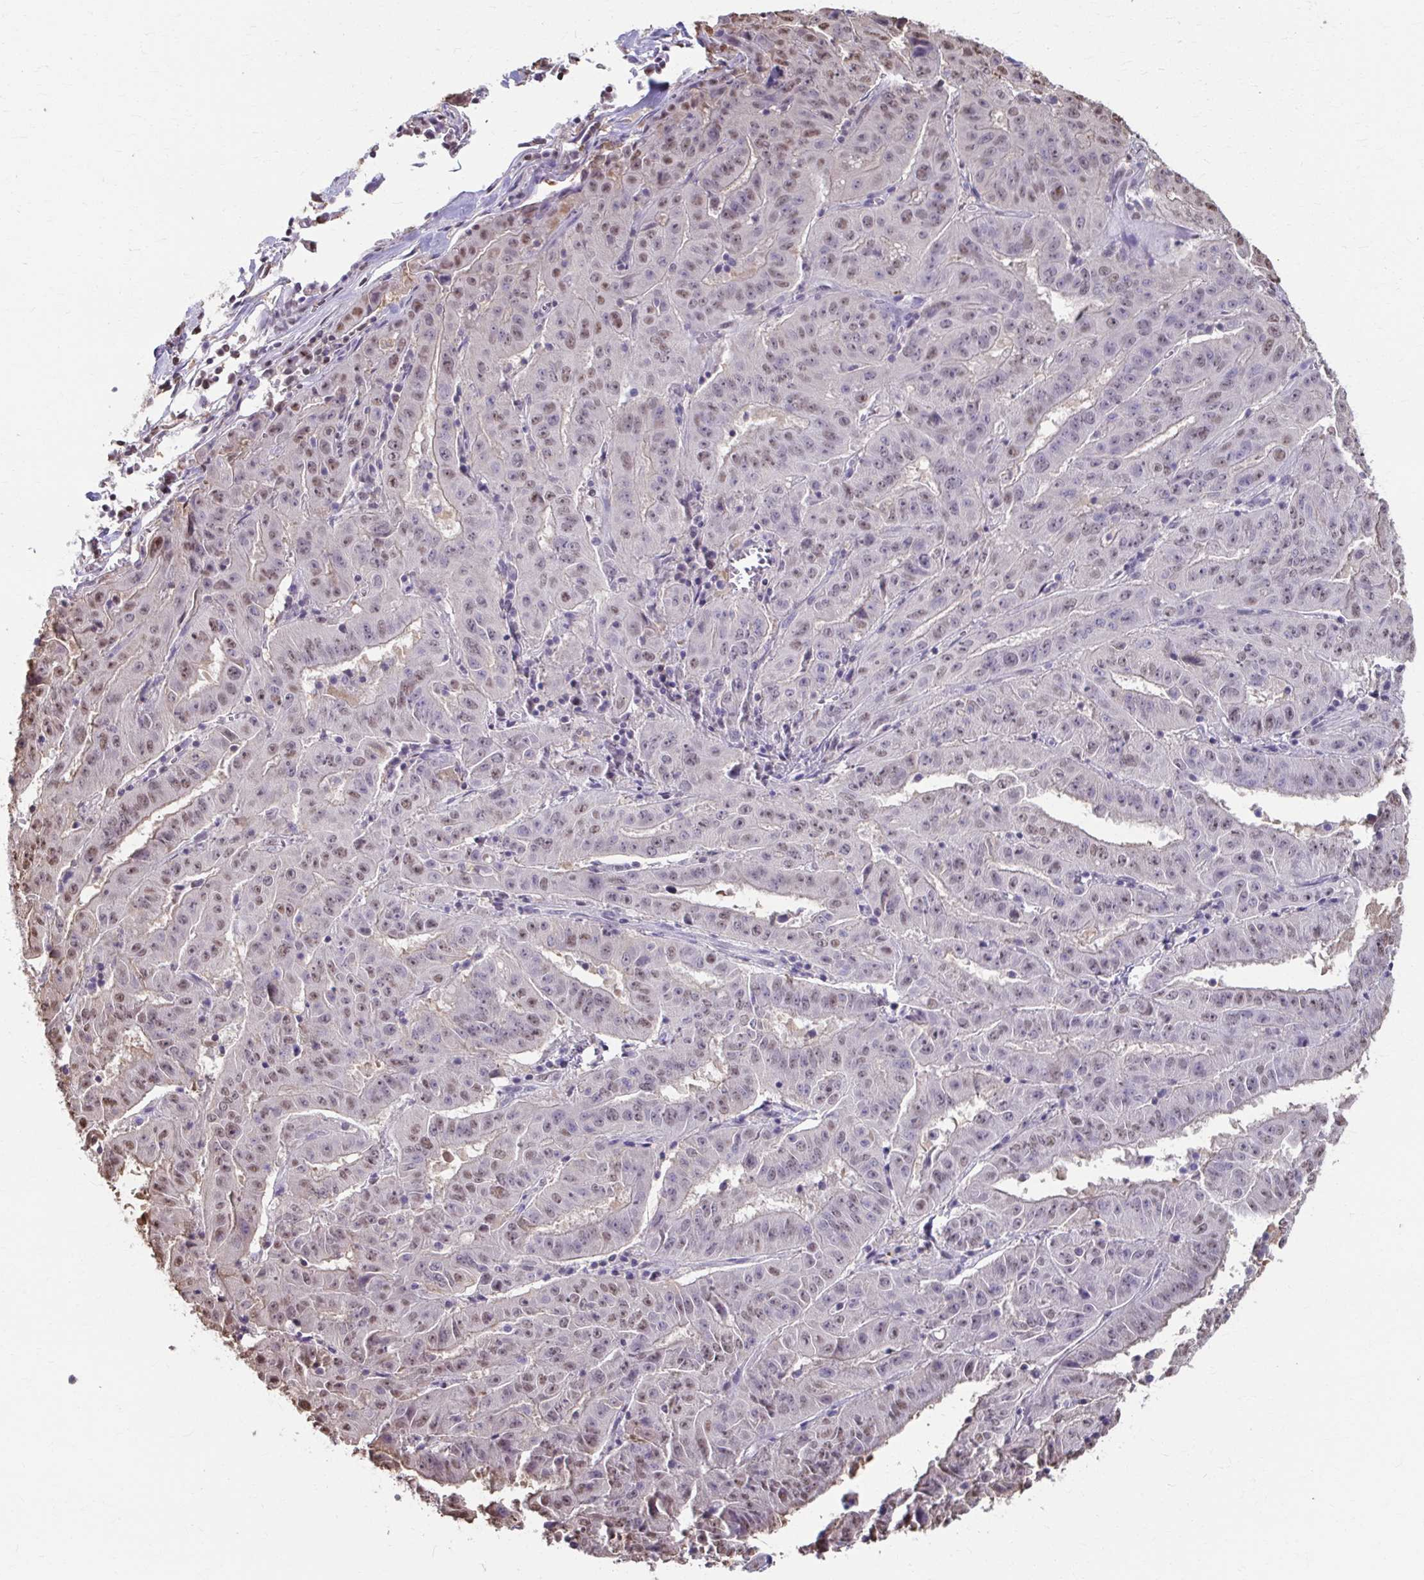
{"staining": {"intensity": "weak", "quantity": "<25%", "location": "nuclear"}, "tissue": "pancreatic cancer", "cell_type": "Tumor cells", "image_type": "cancer", "snomed": [{"axis": "morphology", "description": "Adenocarcinoma, NOS"}, {"axis": "topography", "description": "Pancreas"}], "caption": "IHC of adenocarcinoma (pancreatic) exhibits no expression in tumor cells.", "gene": "ING4", "patient": {"sex": "male", "age": 63}}